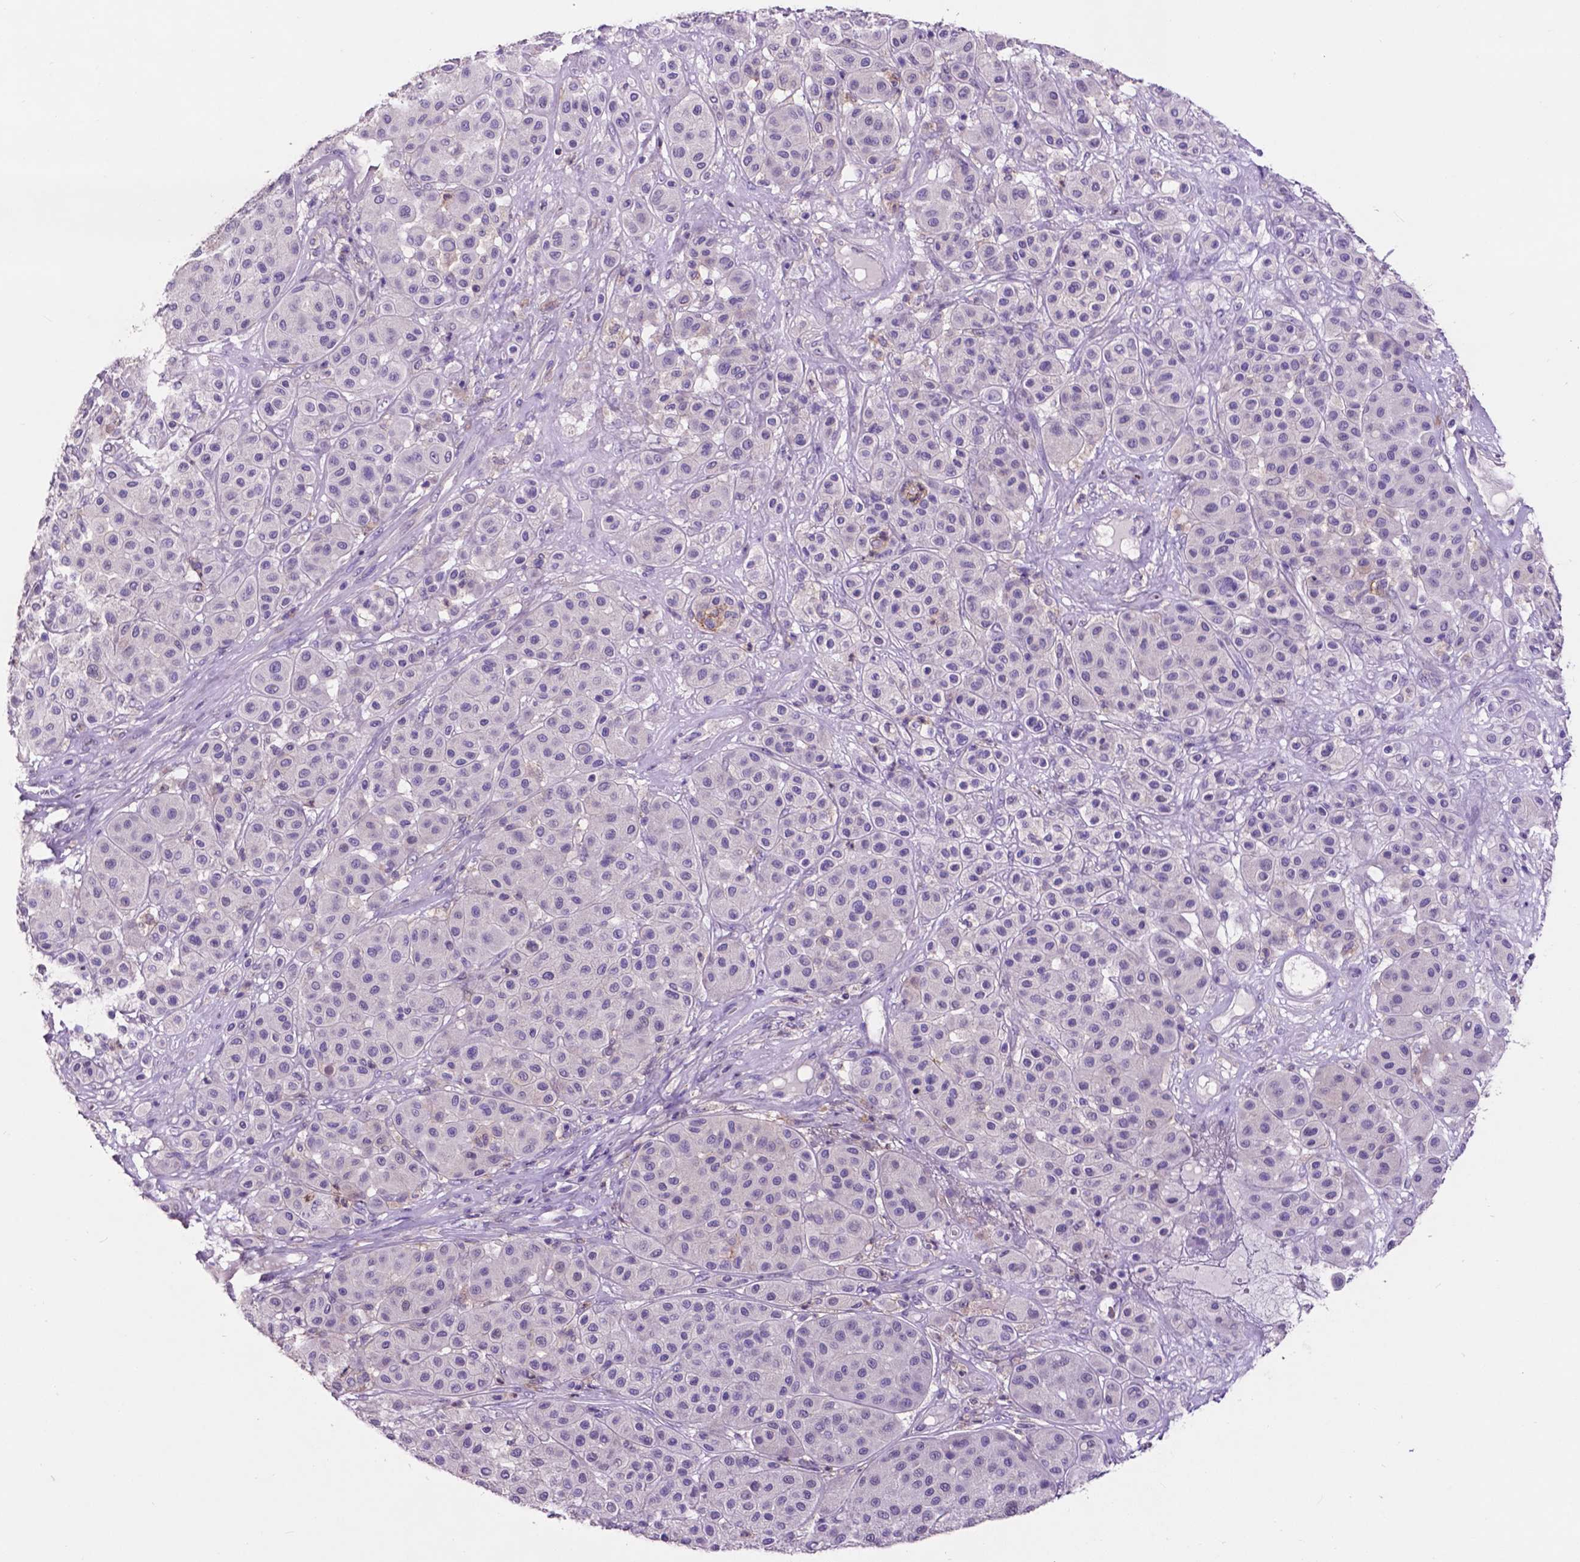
{"staining": {"intensity": "negative", "quantity": "none", "location": "none"}, "tissue": "melanoma", "cell_type": "Tumor cells", "image_type": "cancer", "snomed": [{"axis": "morphology", "description": "Malignant melanoma, Metastatic site"}, {"axis": "topography", "description": "Smooth muscle"}], "caption": "Immunohistochemistry of human malignant melanoma (metastatic site) reveals no staining in tumor cells. The staining was performed using DAB (3,3'-diaminobenzidine) to visualize the protein expression in brown, while the nuclei were stained in blue with hematoxylin (Magnification: 20x).", "gene": "PLSCR1", "patient": {"sex": "male", "age": 41}}